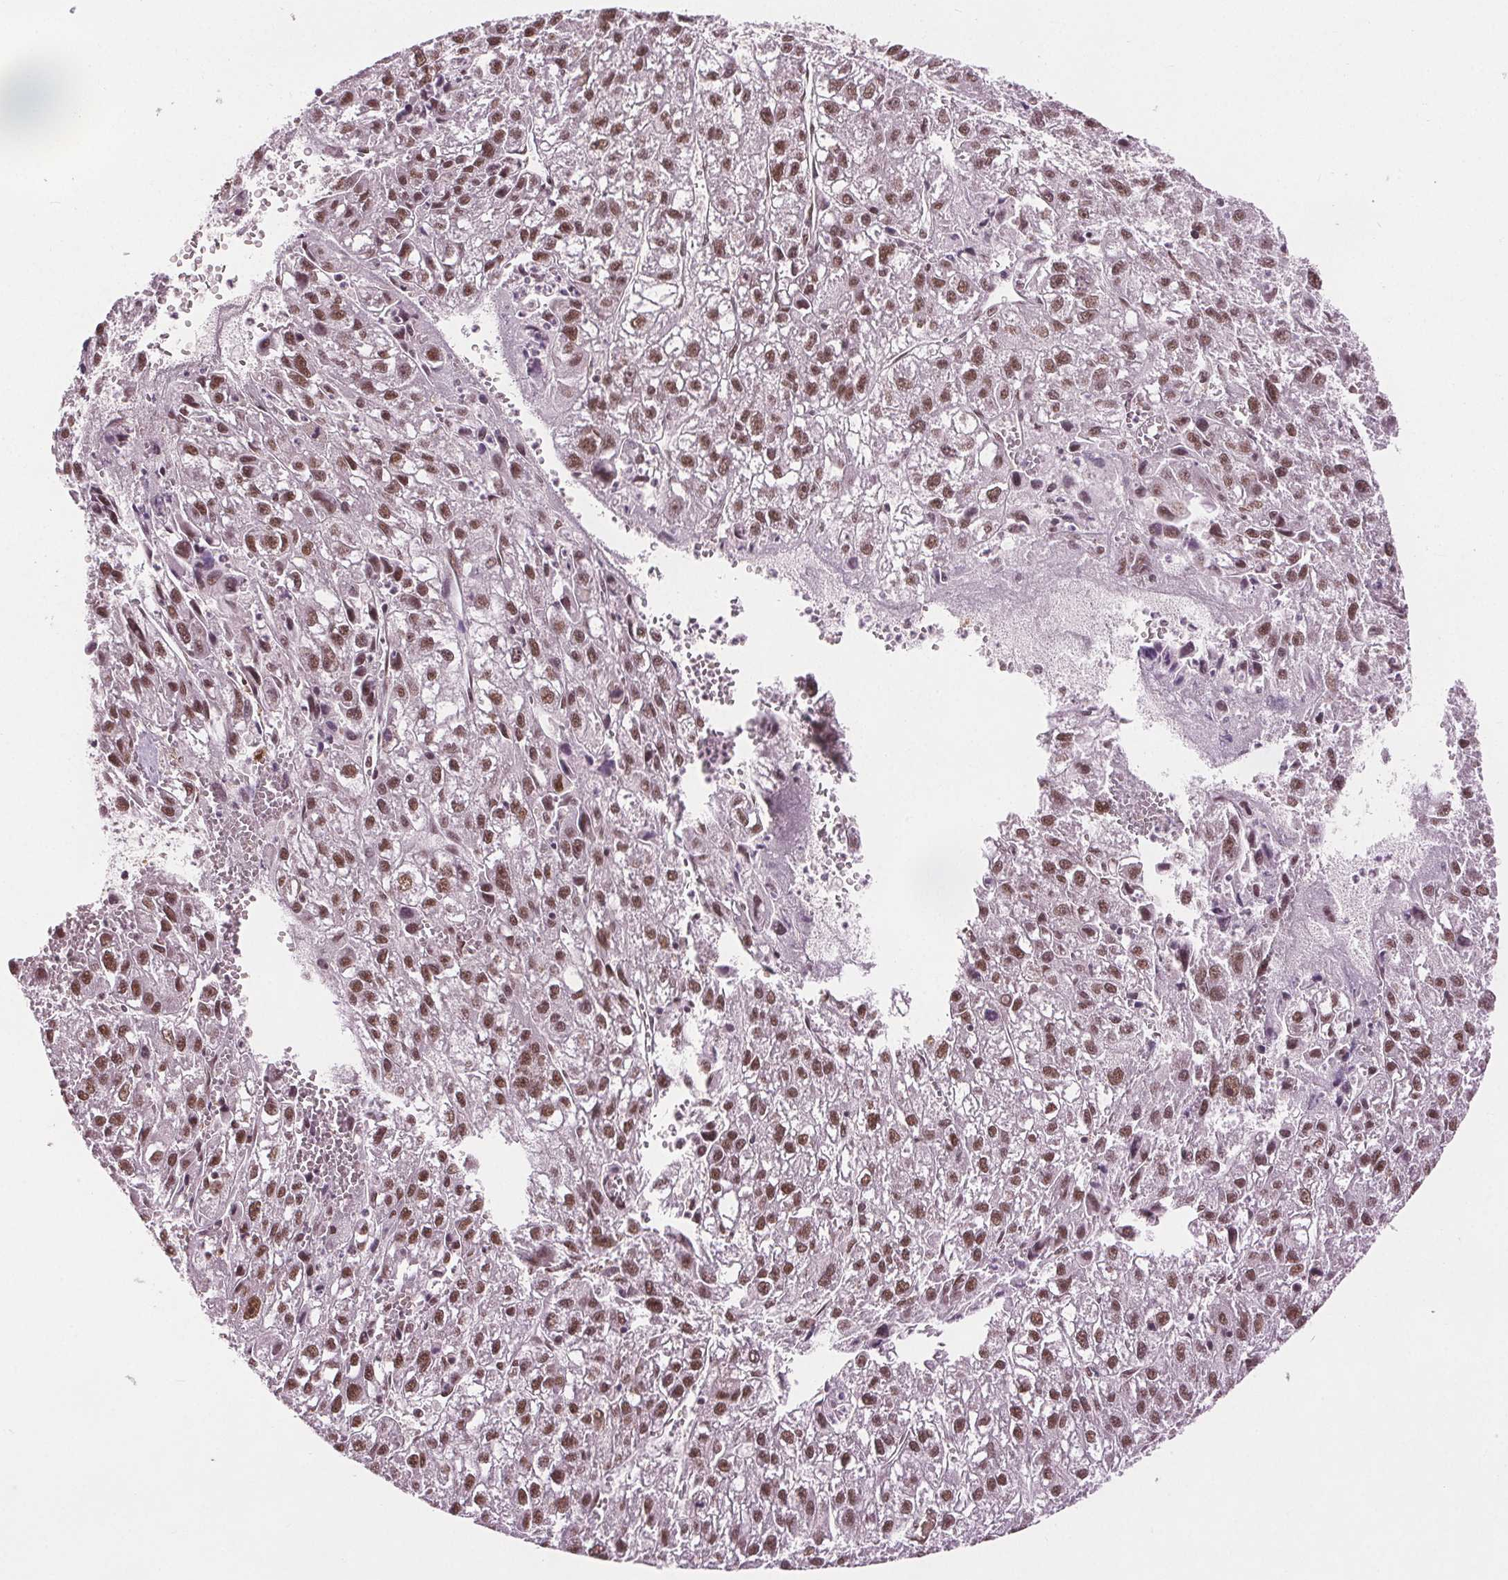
{"staining": {"intensity": "moderate", "quantity": ">75%", "location": "nuclear"}, "tissue": "liver cancer", "cell_type": "Tumor cells", "image_type": "cancer", "snomed": [{"axis": "morphology", "description": "Carcinoma, Hepatocellular, NOS"}, {"axis": "topography", "description": "Liver"}], "caption": "Hepatocellular carcinoma (liver) stained for a protein (brown) shows moderate nuclear positive positivity in about >75% of tumor cells.", "gene": "IWS1", "patient": {"sex": "female", "age": 70}}